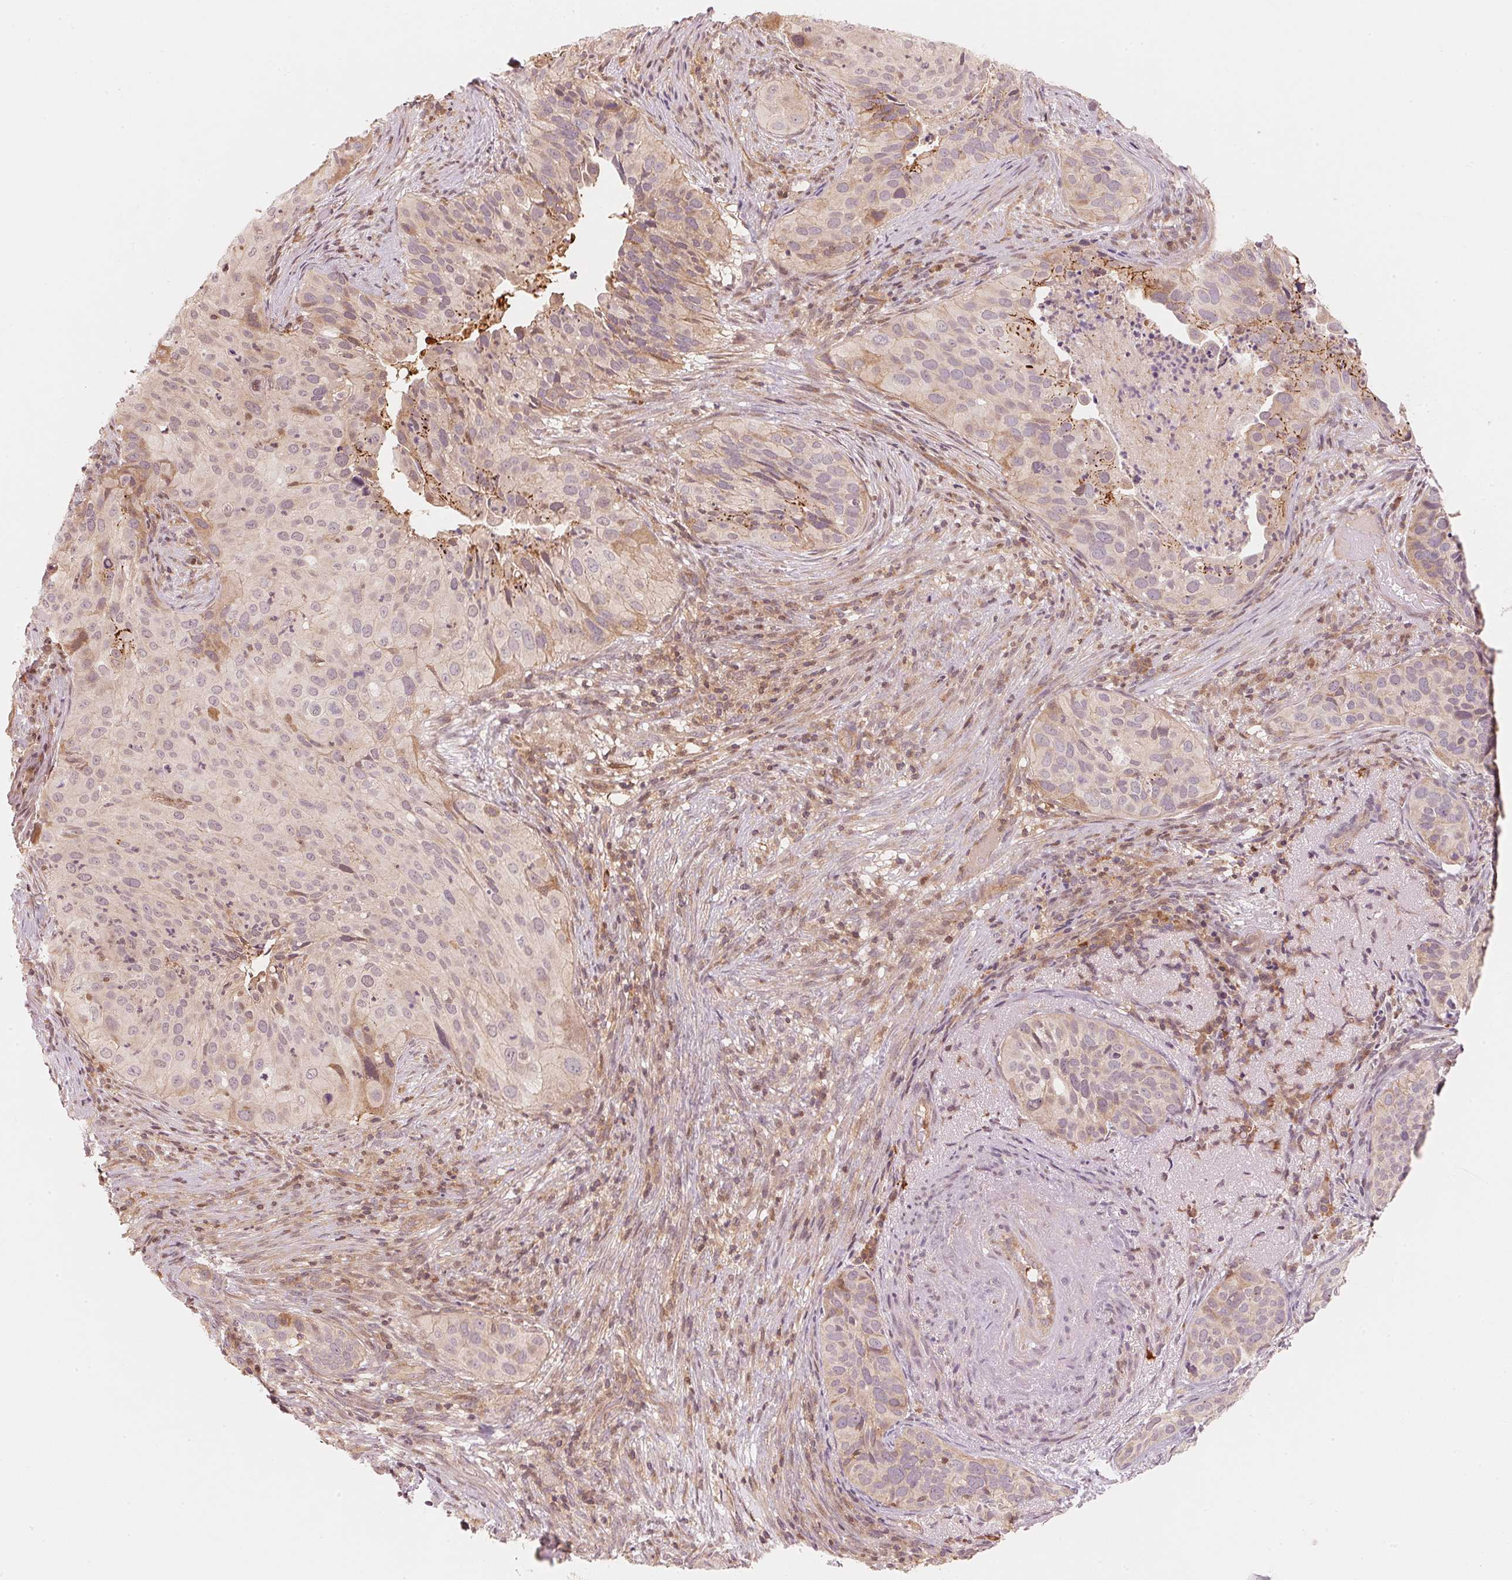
{"staining": {"intensity": "weak", "quantity": "<25%", "location": "cytoplasmic/membranous"}, "tissue": "cervical cancer", "cell_type": "Tumor cells", "image_type": "cancer", "snomed": [{"axis": "morphology", "description": "Squamous cell carcinoma, NOS"}, {"axis": "topography", "description": "Cervix"}], "caption": "A high-resolution micrograph shows immunohistochemistry staining of cervical cancer, which demonstrates no significant staining in tumor cells.", "gene": "PRKN", "patient": {"sex": "female", "age": 38}}